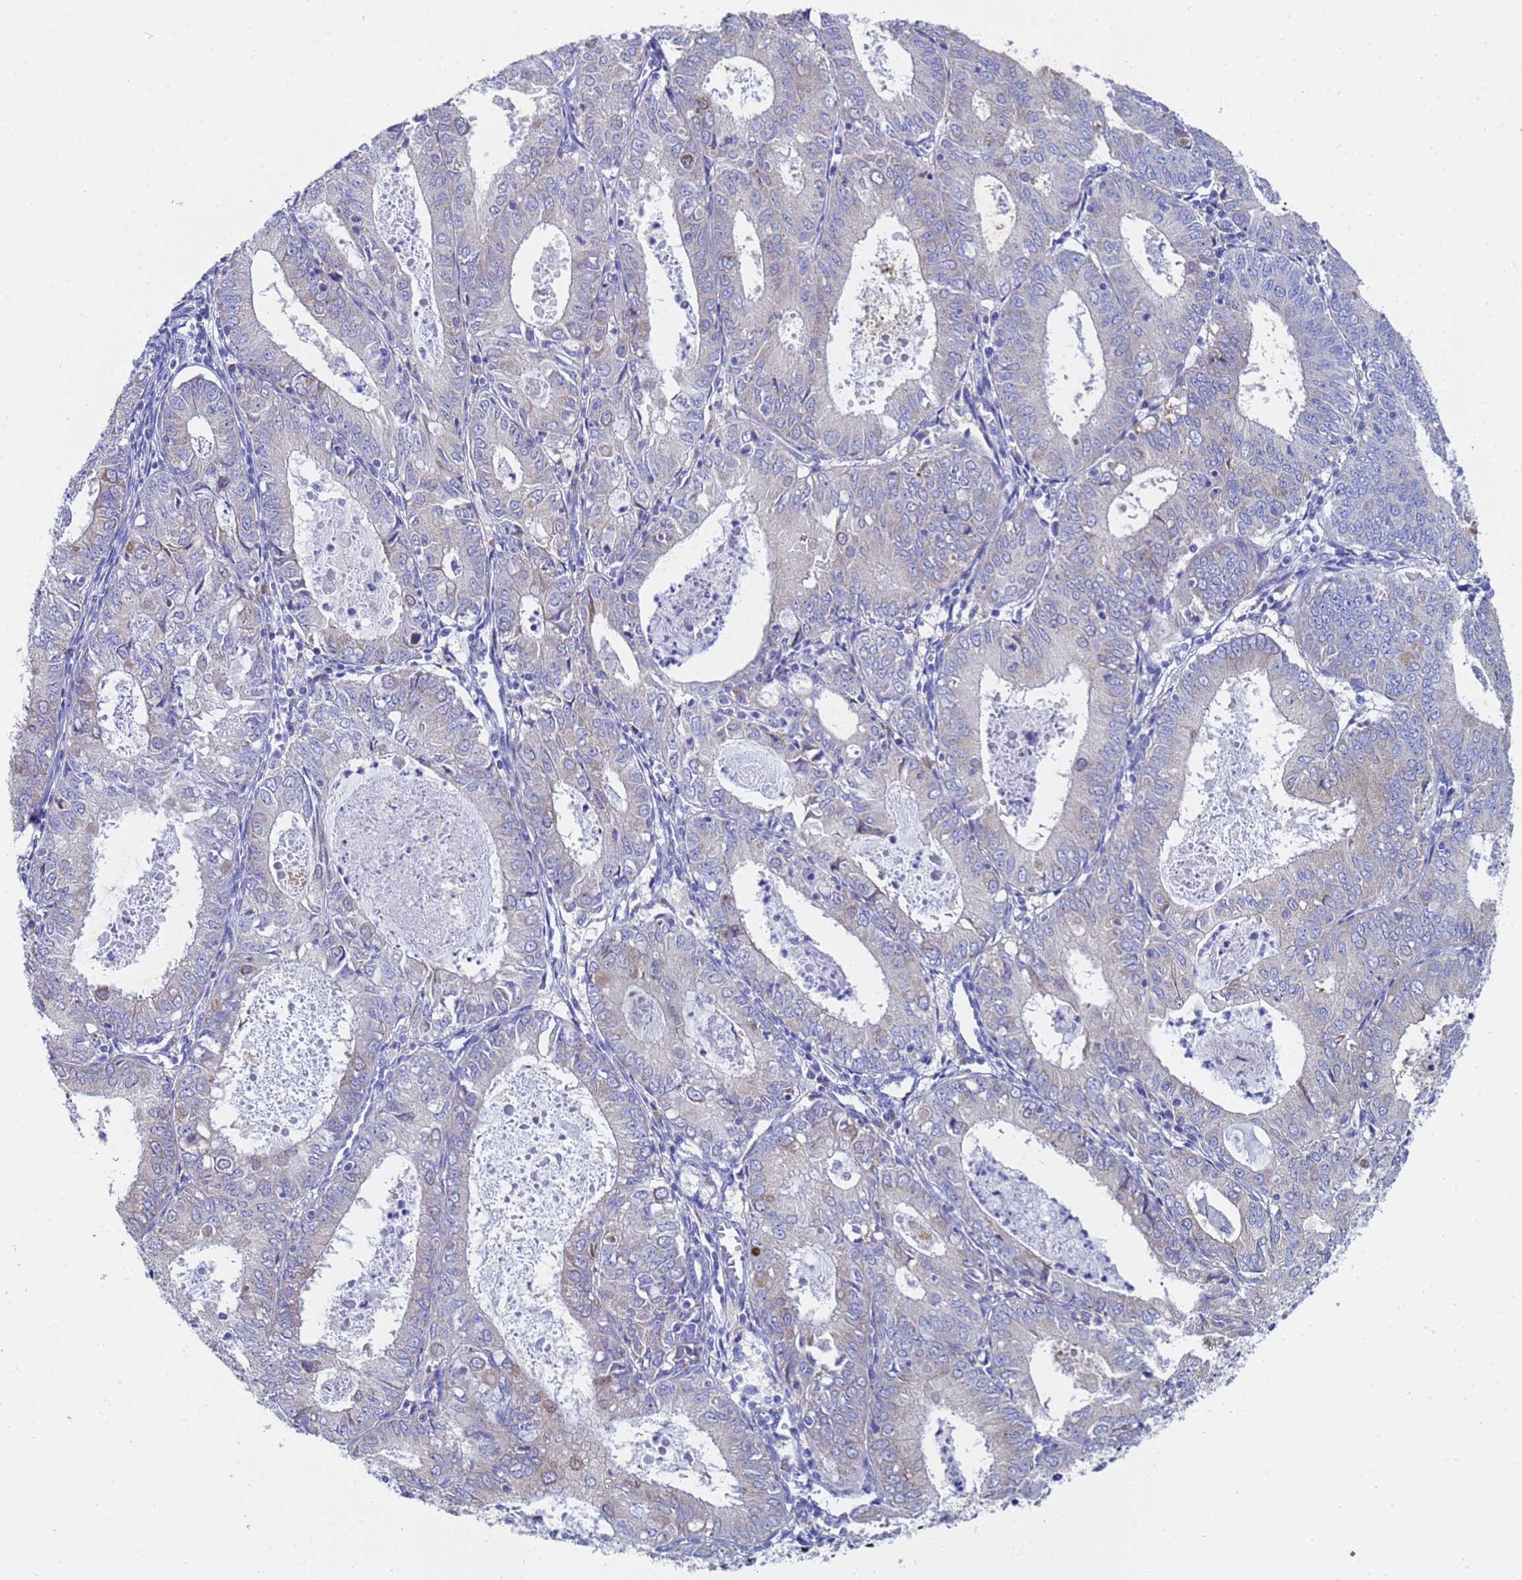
{"staining": {"intensity": "negative", "quantity": "none", "location": "none"}, "tissue": "endometrial cancer", "cell_type": "Tumor cells", "image_type": "cancer", "snomed": [{"axis": "morphology", "description": "Adenocarcinoma, NOS"}, {"axis": "topography", "description": "Endometrium"}], "caption": "Immunohistochemistry (IHC) image of neoplastic tissue: endometrial cancer (adenocarcinoma) stained with DAB shows no significant protein staining in tumor cells. The staining was performed using DAB (3,3'-diaminobenzidine) to visualize the protein expression in brown, while the nuclei were stained in blue with hematoxylin (Magnification: 20x).", "gene": "TM4SF4", "patient": {"sex": "female", "age": 57}}